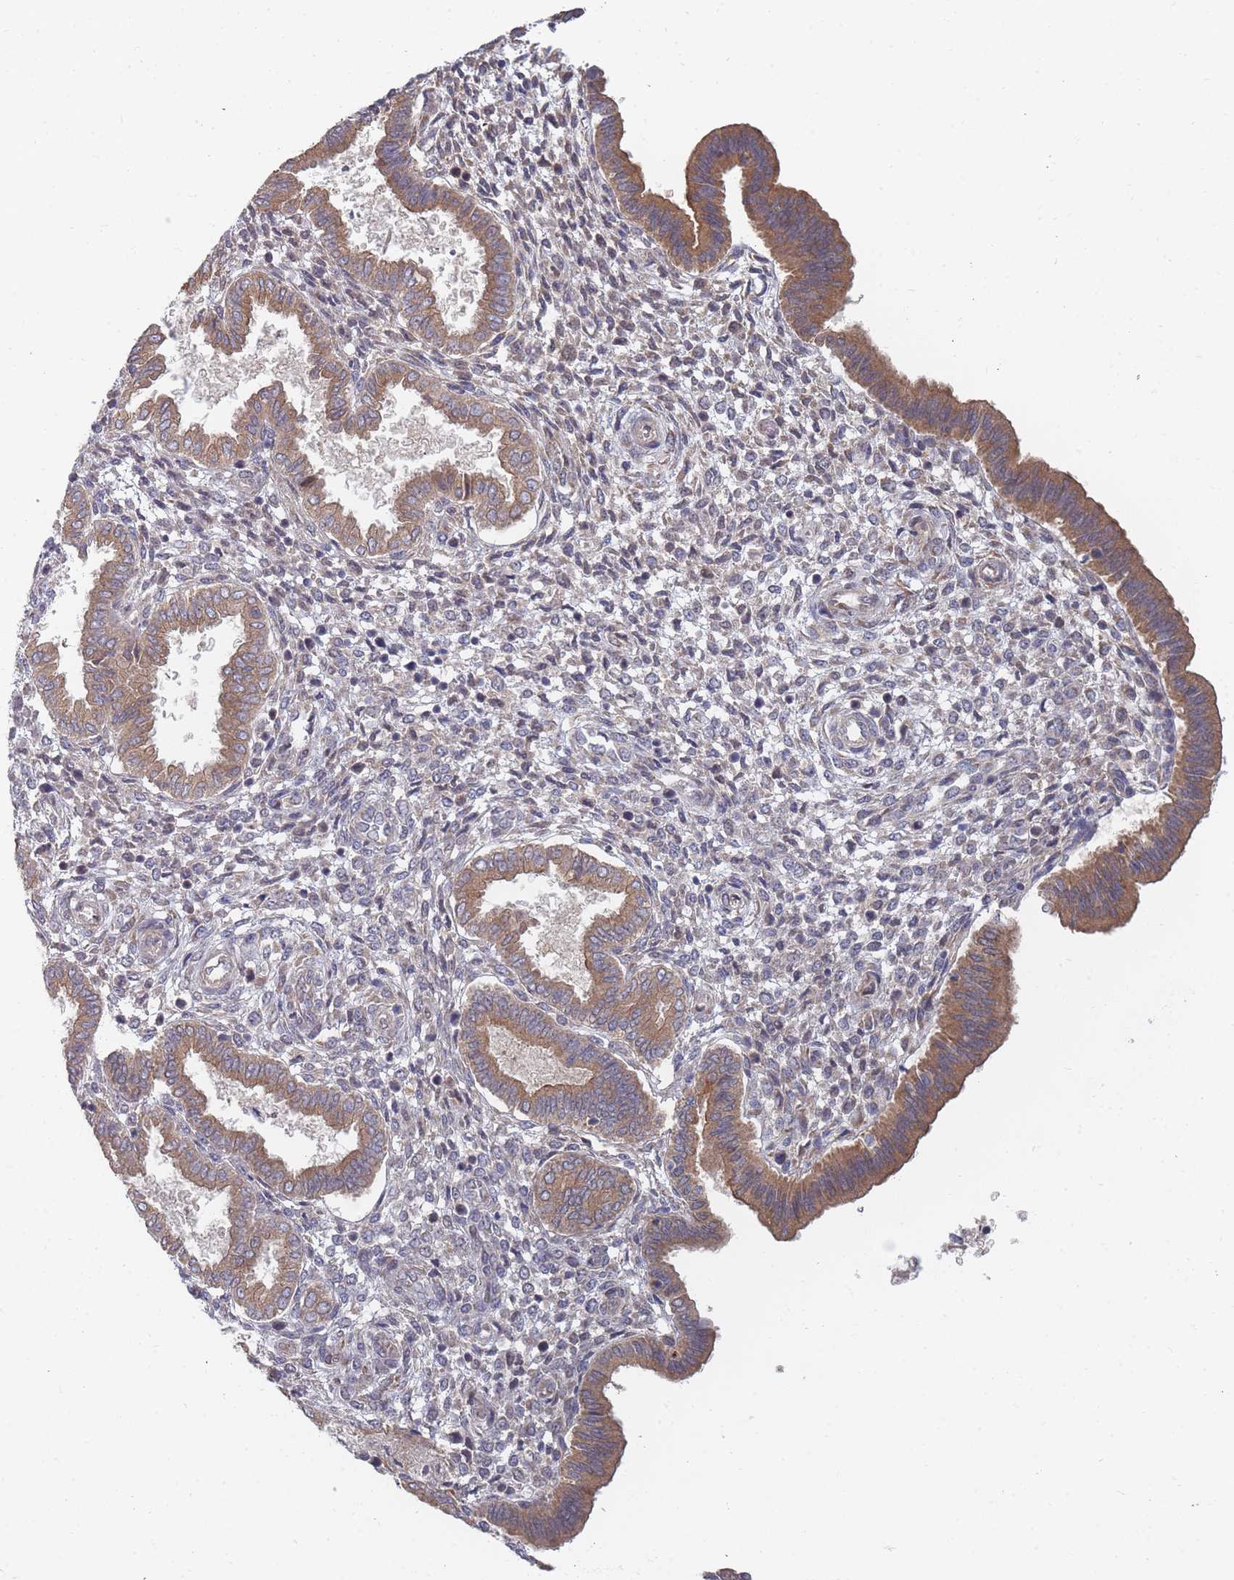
{"staining": {"intensity": "negative", "quantity": "none", "location": "none"}, "tissue": "endometrium", "cell_type": "Cells in endometrial stroma", "image_type": "normal", "snomed": [{"axis": "morphology", "description": "Normal tissue, NOS"}, {"axis": "topography", "description": "Endometrium"}], "caption": "This is a micrograph of IHC staining of normal endometrium, which shows no staining in cells in endometrial stroma.", "gene": "SLC35F5", "patient": {"sex": "female", "age": 24}}